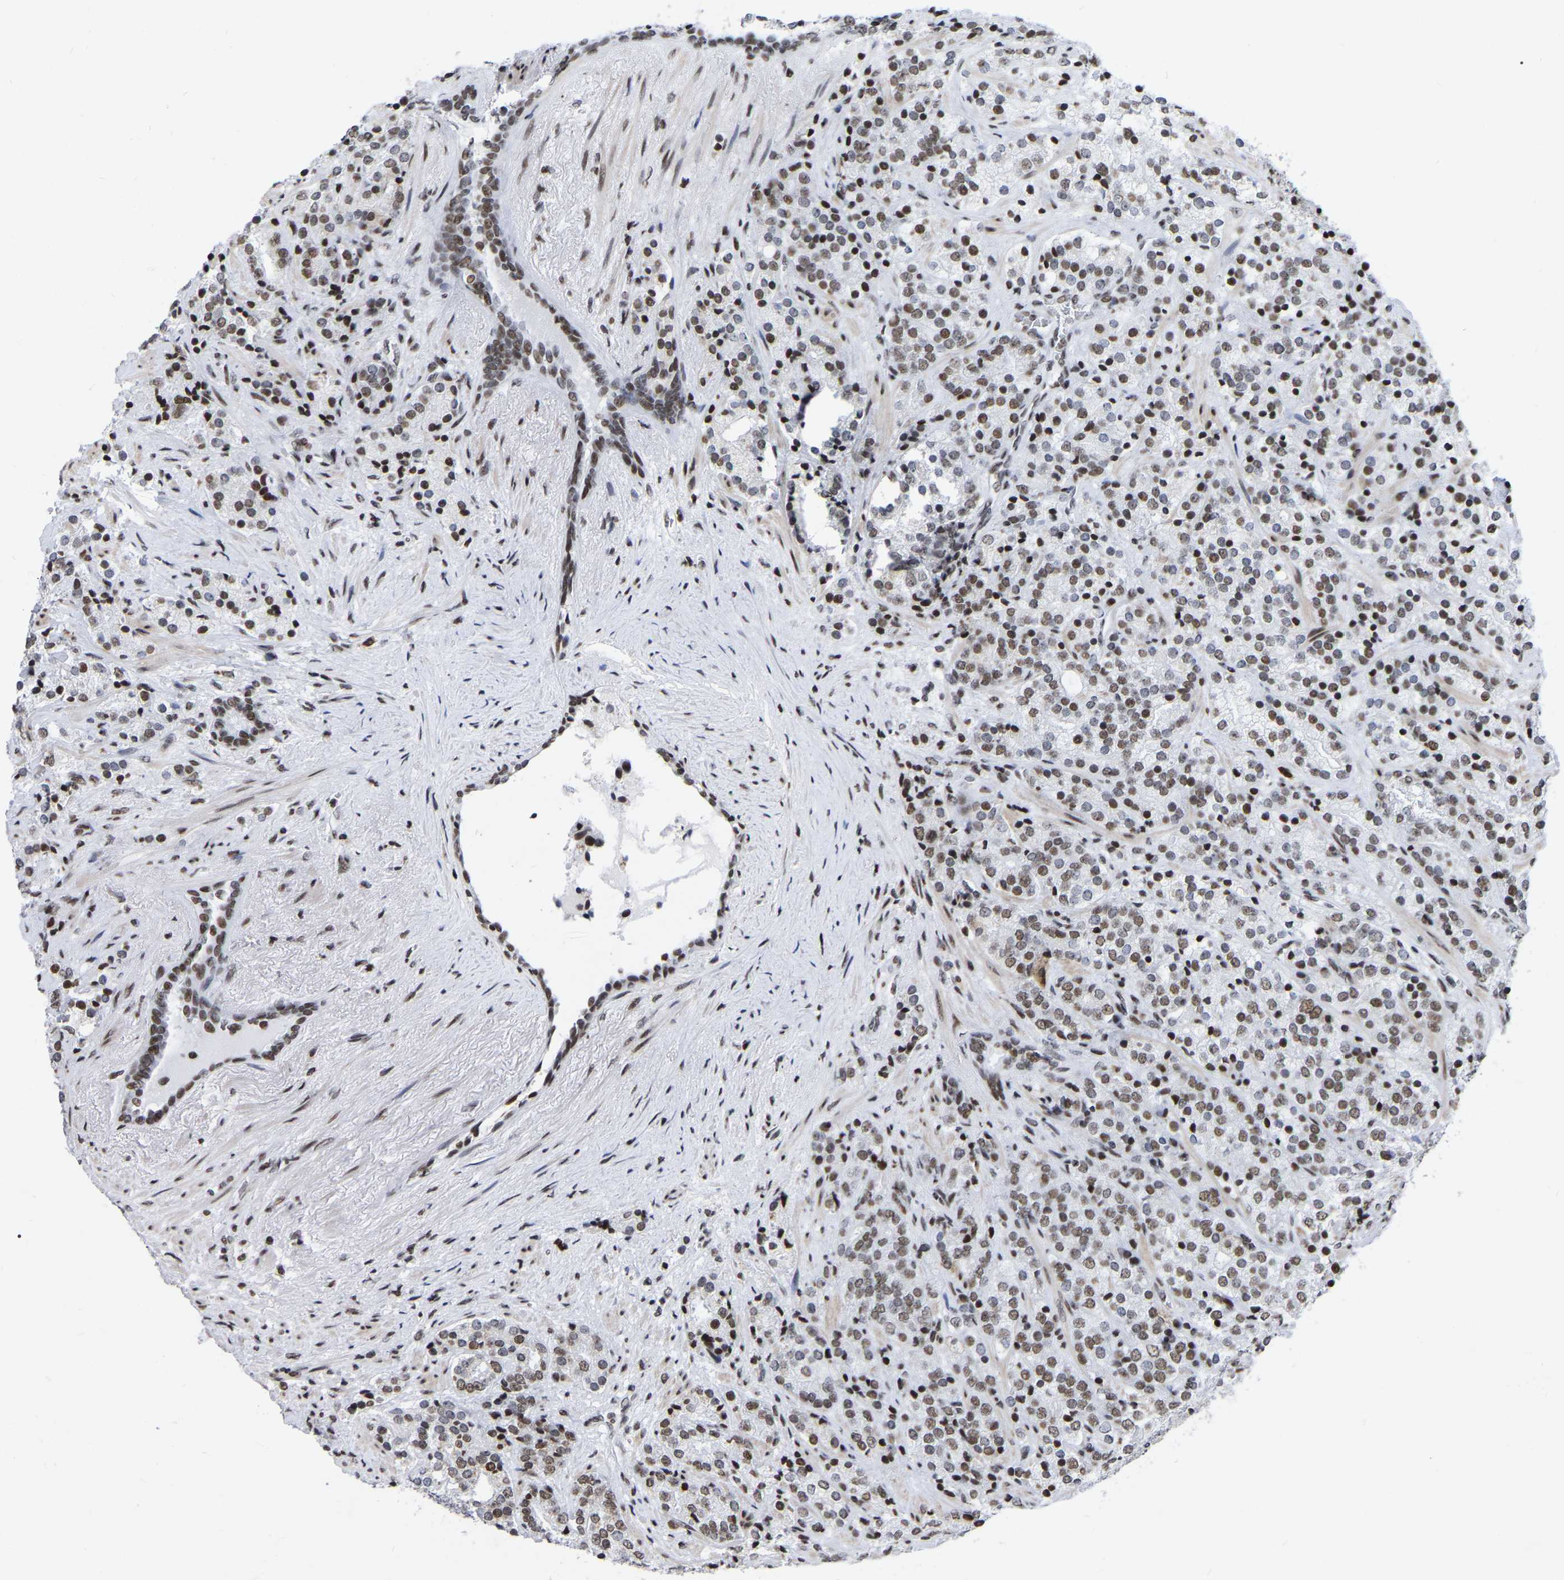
{"staining": {"intensity": "moderate", "quantity": "25%-75%", "location": "nuclear"}, "tissue": "prostate cancer", "cell_type": "Tumor cells", "image_type": "cancer", "snomed": [{"axis": "morphology", "description": "Adenocarcinoma, High grade"}, {"axis": "topography", "description": "Prostate"}], "caption": "Prostate cancer (high-grade adenocarcinoma) stained with immunohistochemistry (IHC) shows moderate nuclear positivity in approximately 25%-75% of tumor cells.", "gene": "PRCC", "patient": {"sex": "male", "age": 71}}